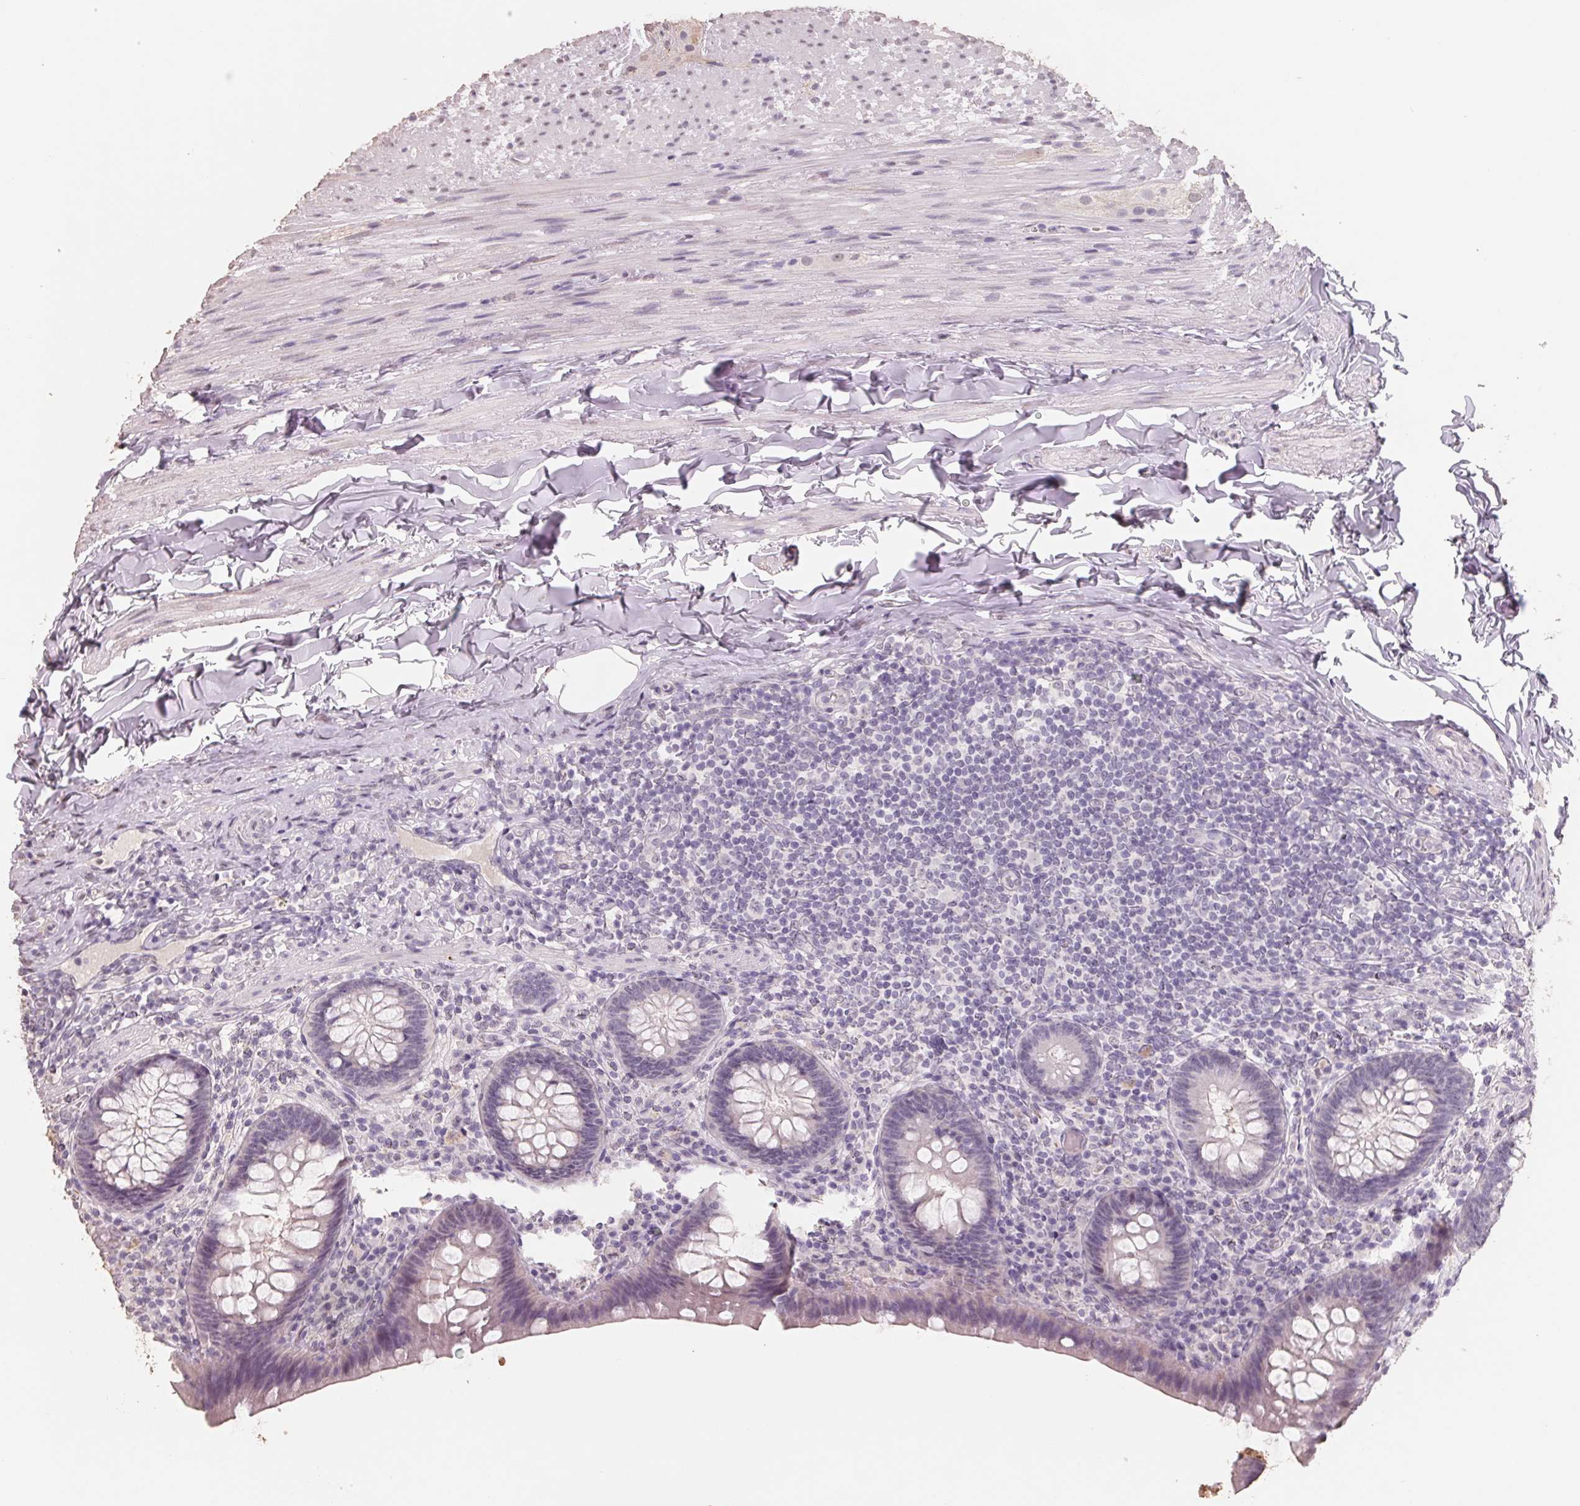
{"staining": {"intensity": "negative", "quantity": "none", "location": "none"}, "tissue": "appendix", "cell_type": "Glandular cells", "image_type": "normal", "snomed": [{"axis": "morphology", "description": "Normal tissue, NOS"}, {"axis": "topography", "description": "Appendix"}], "caption": "Glandular cells show no significant protein positivity in benign appendix.", "gene": "FTCD", "patient": {"sex": "male", "age": 47}}